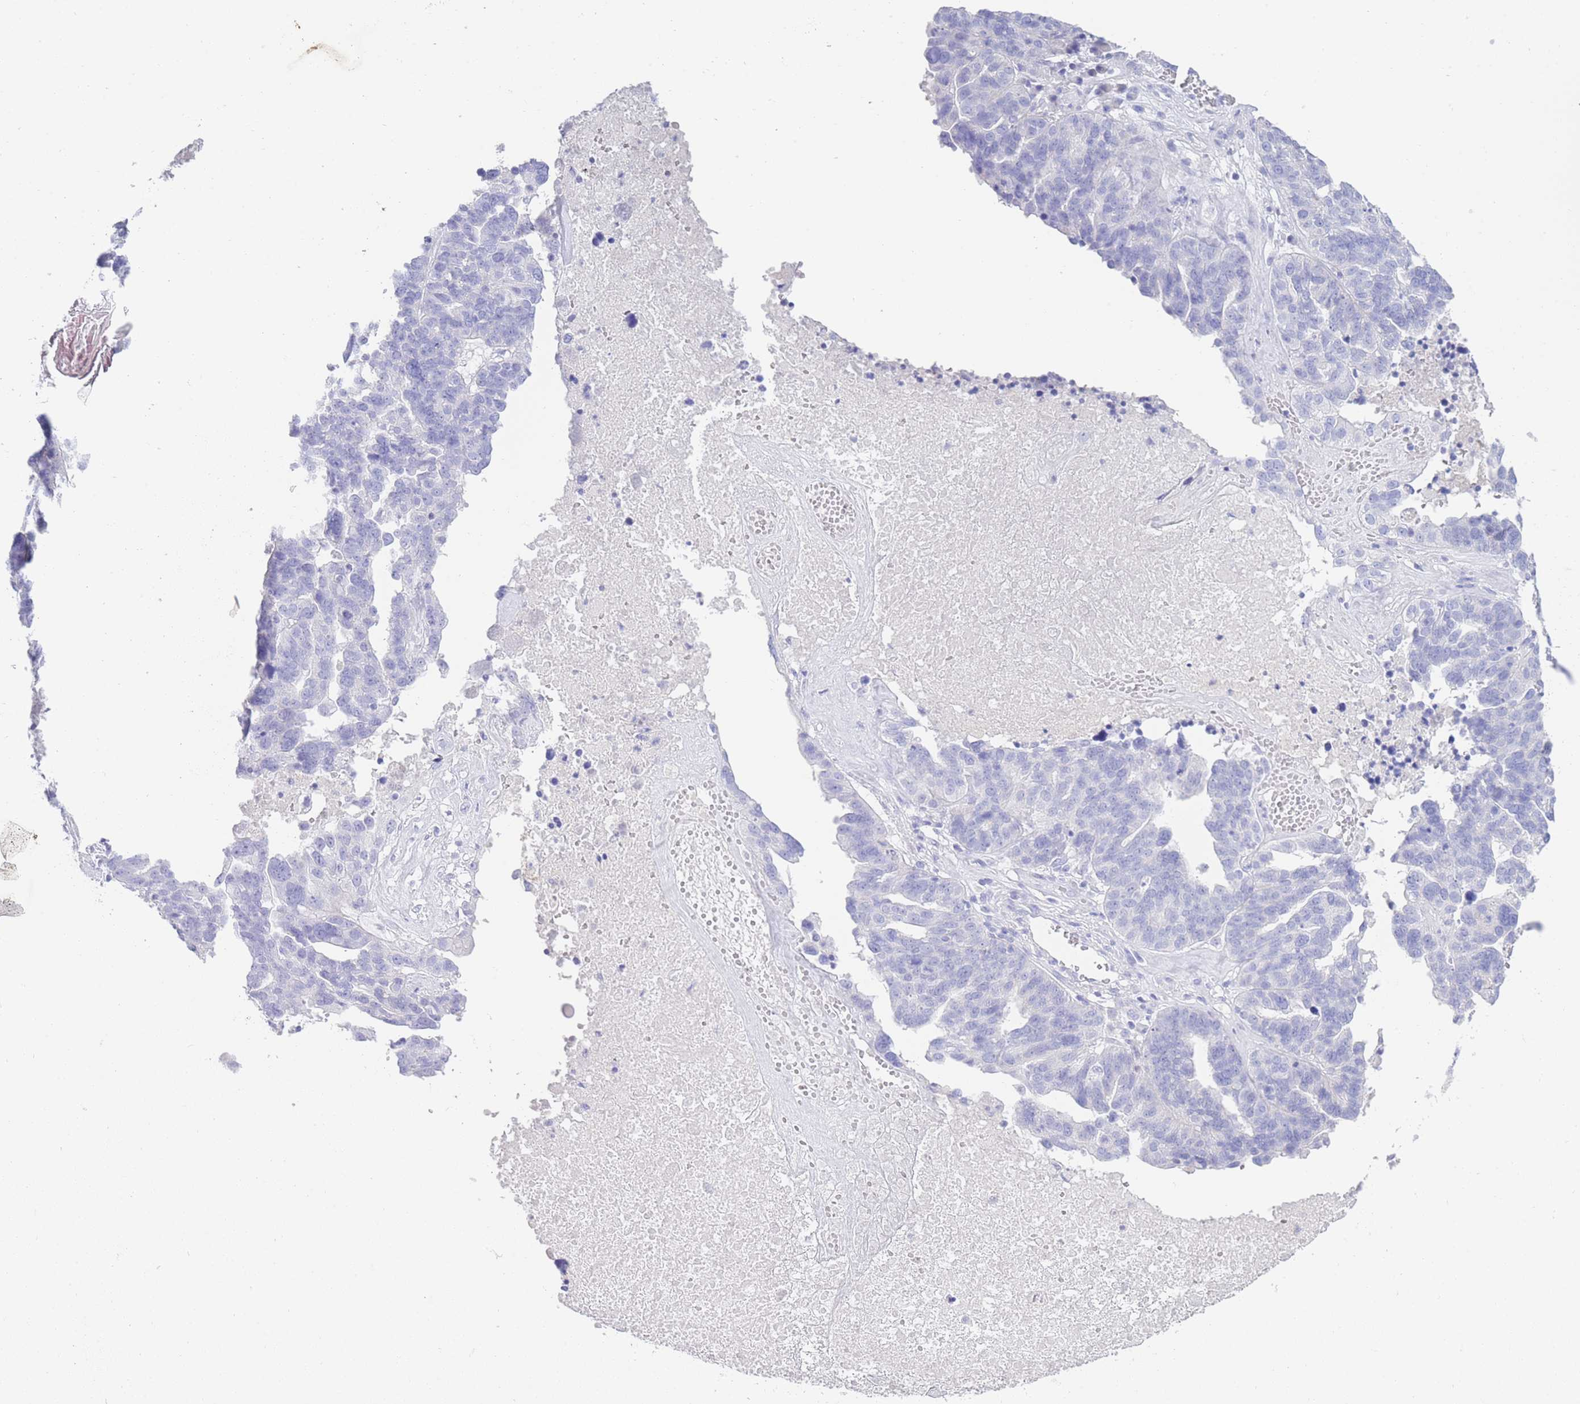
{"staining": {"intensity": "negative", "quantity": "none", "location": "none"}, "tissue": "ovarian cancer", "cell_type": "Tumor cells", "image_type": "cancer", "snomed": [{"axis": "morphology", "description": "Cystadenocarcinoma, serous, NOS"}, {"axis": "topography", "description": "Ovary"}], "caption": "Photomicrograph shows no significant protein positivity in tumor cells of ovarian cancer. (Brightfield microscopy of DAB (3,3'-diaminobenzidine) immunohistochemistry at high magnification).", "gene": "LRRC37A", "patient": {"sex": "female", "age": 59}}